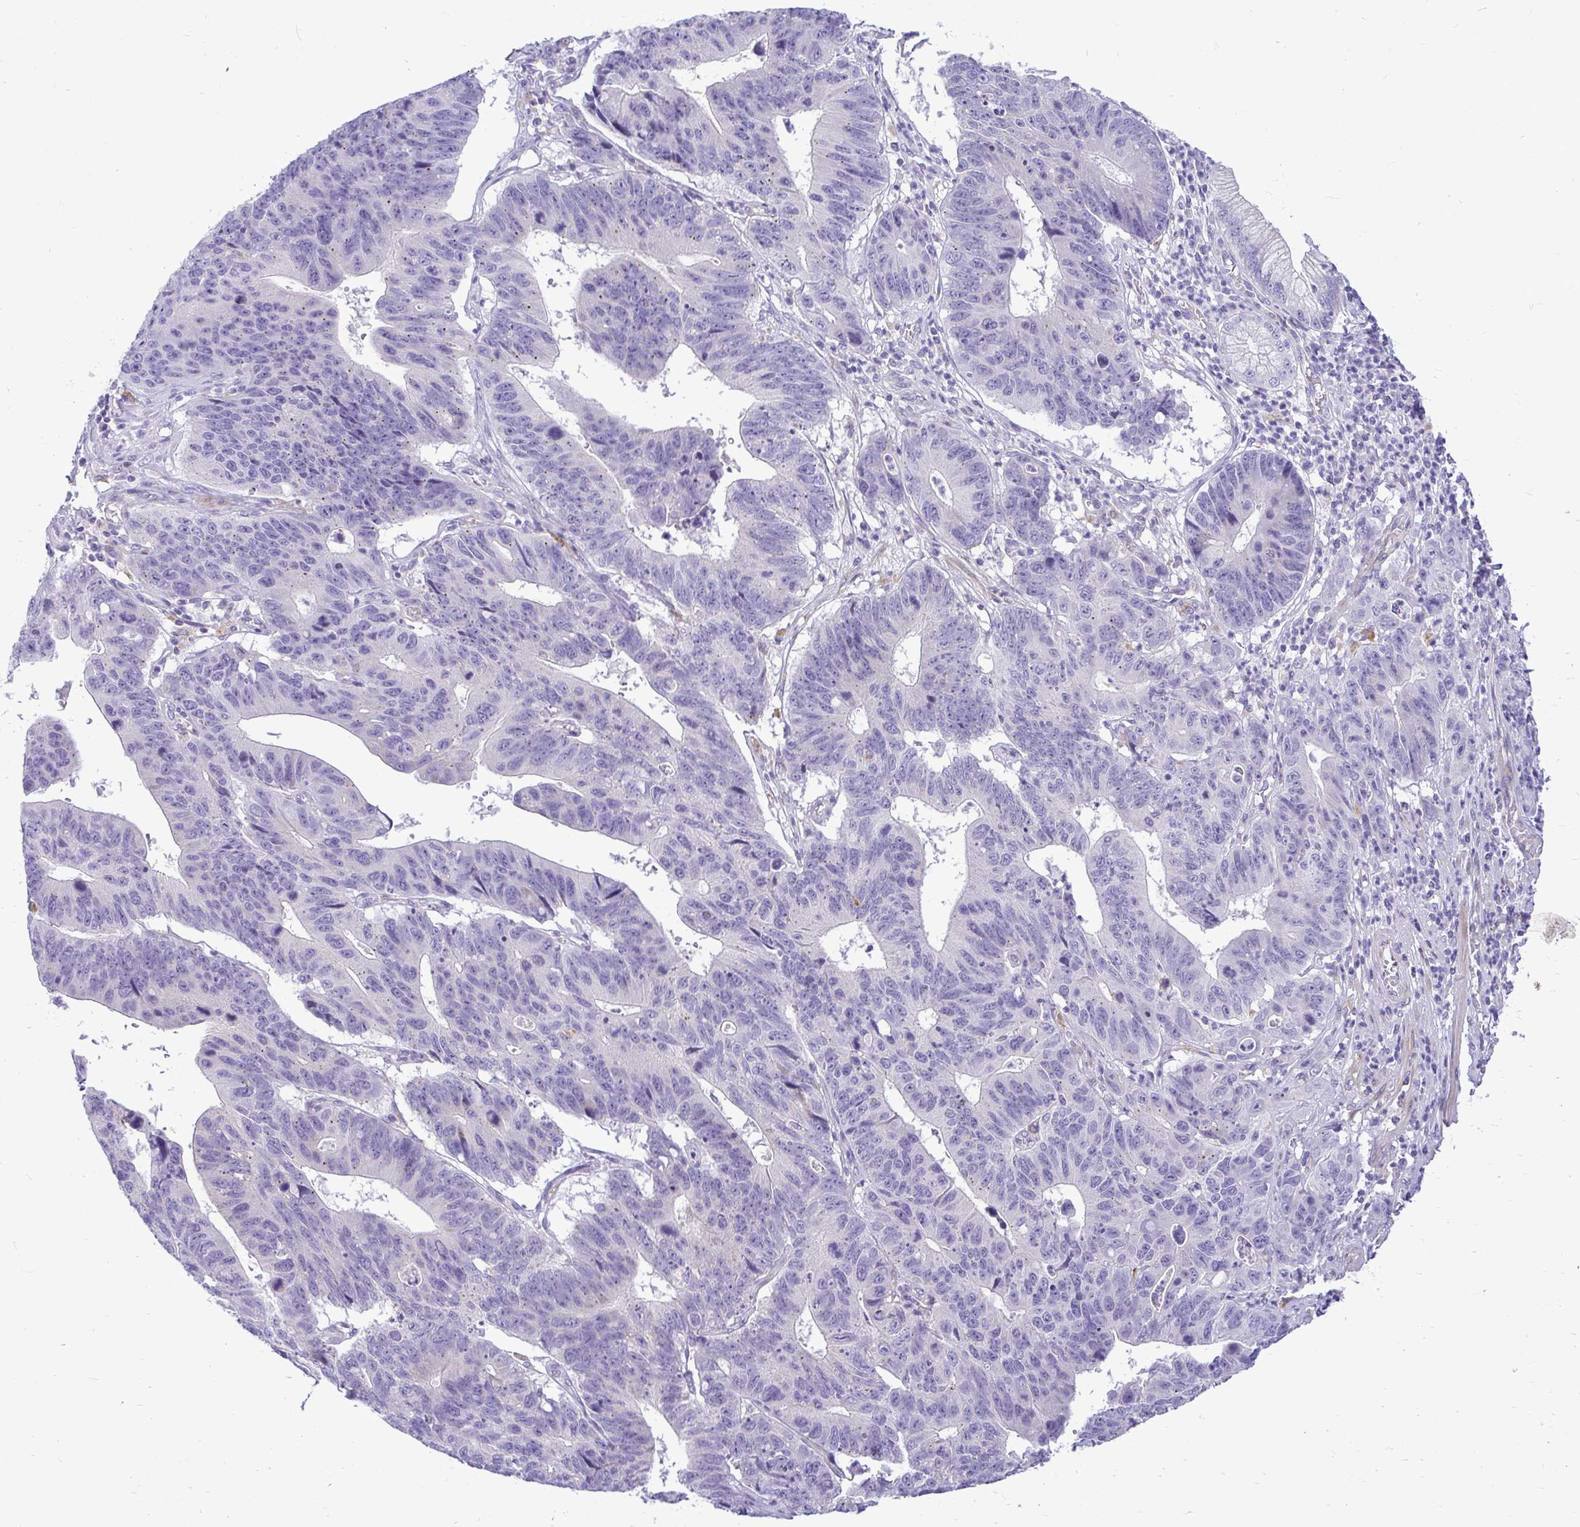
{"staining": {"intensity": "weak", "quantity": "<25%", "location": "cytoplasmic/membranous"}, "tissue": "stomach cancer", "cell_type": "Tumor cells", "image_type": "cancer", "snomed": [{"axis": "morphology", "description": "Adenocarcinoma, NOS"}, {"axis": "topography", "description": "Stomach"}], "caption": "Tumor cells show no significant expression in stomach cancer (adenocarcinoma).", "gene": "PKN3", "patient": {"sex": "male", "age": 59}}